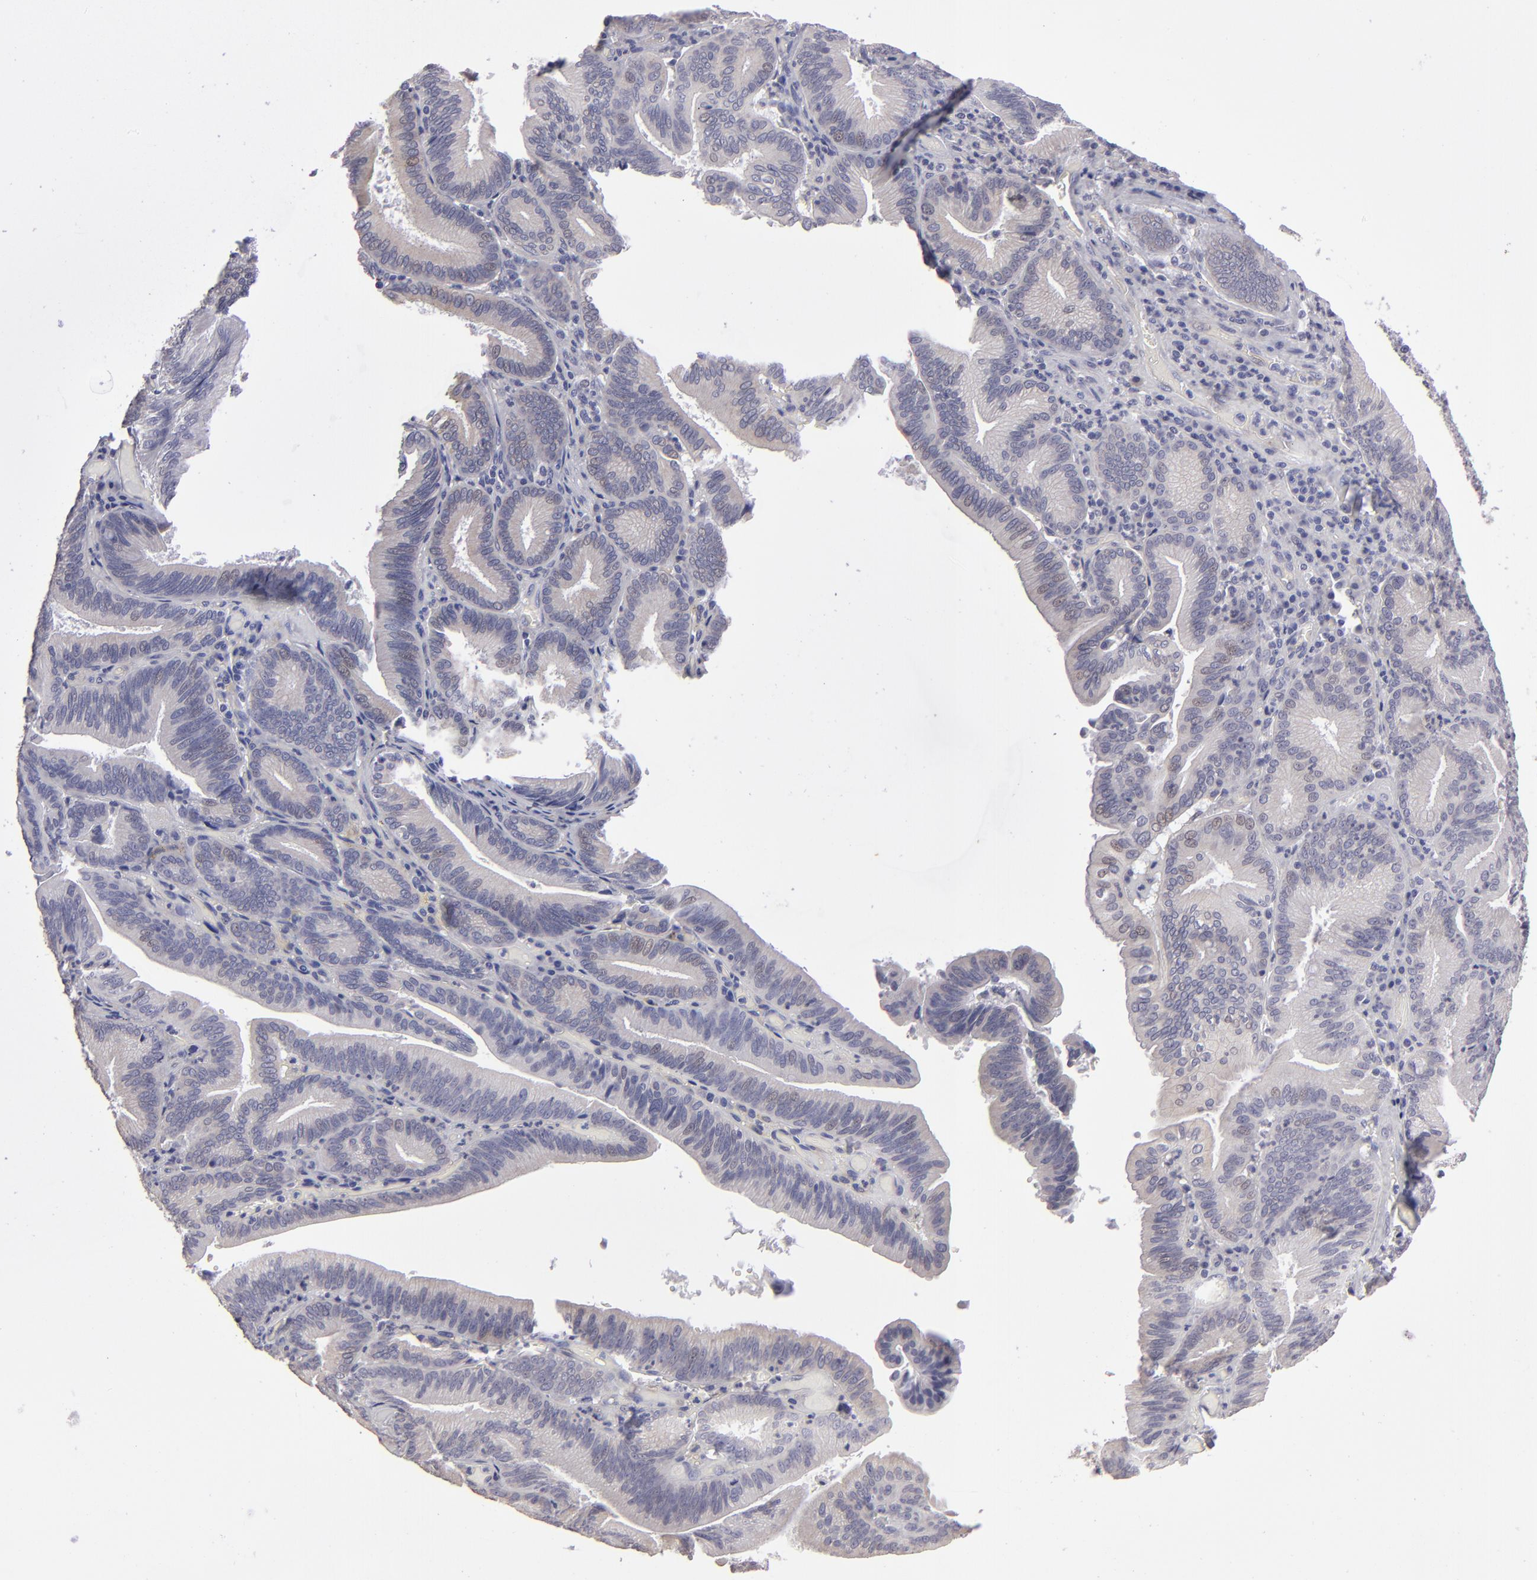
{"staining": {"intensity": "weak", "quantity": "<25%", "location": "nuclear"}, "tissue": "pancreatic cancer", "cell_type": "Tumor cells", "image_type": "cancer", "snomed": [{"axis": "morphology", "description": "Adenocarcinoma, NOS"}, {"axis": "topography", "description": "Pancreas"}], "caption": "DAB immunohistochemical staining of human pancreatic cancer displays no significant staining in tumor cells. (Brightfield microscopy of DAB (3,3'-diaminobenzidine) IHC at high magnification).", "gene": "ZNF175", "patient": {"sex": "male", "age": 82}}